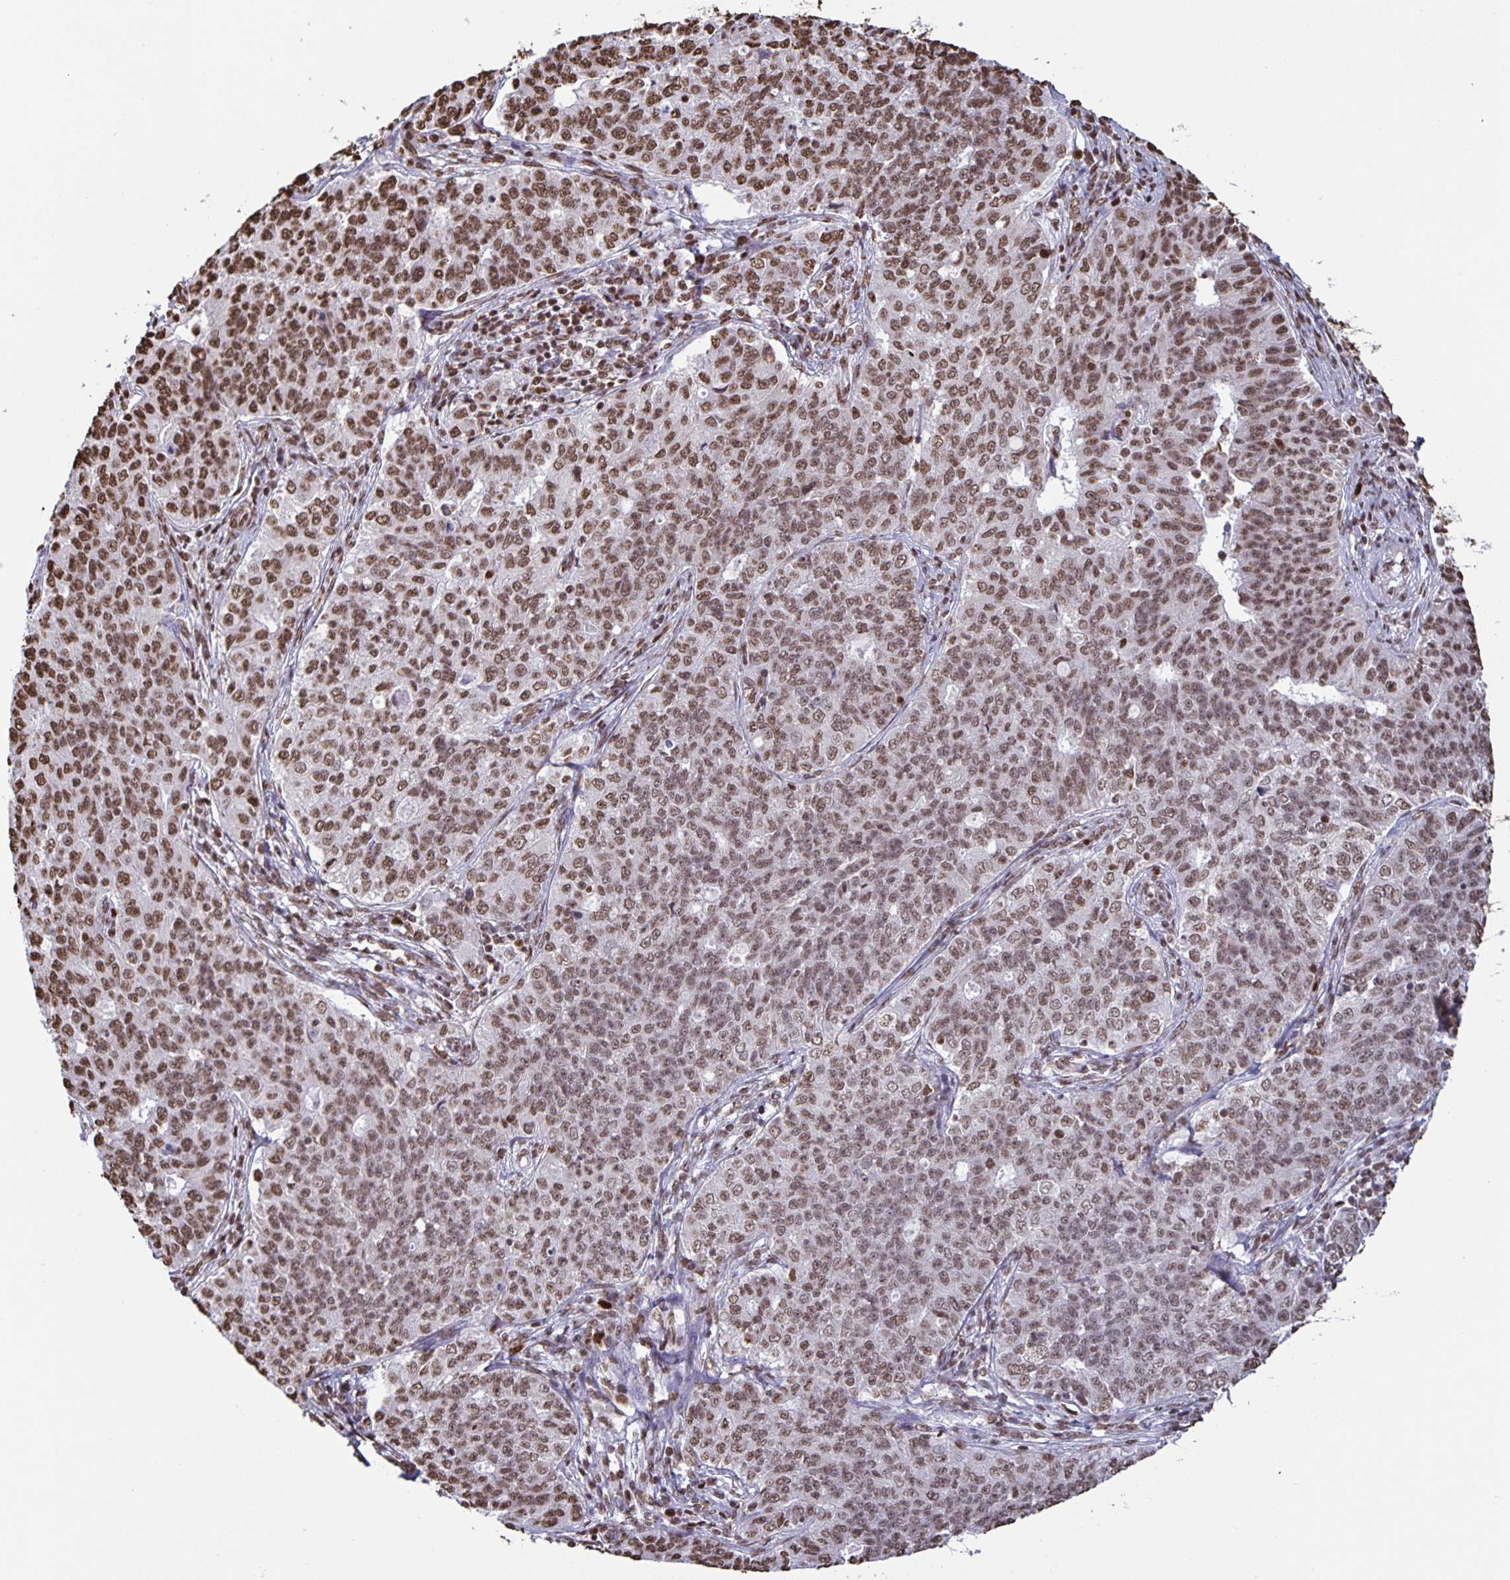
{"staining": {"intensity": "moderate", "quantity": ">75%", "location": "nuclear"}, "tissue": "endometrial cancer", "cell_type": "Tumor cells", "image_type": "cancer", "snomed": [{"axis": "morphology", "description": "Adenocarcinoma, NOS"}, {"axis": "topography", "description": "Endometrium"}], "caption": "A micrograph of endometrial adenocarcinoma stained for a protein reveals moderate nuclear brown staining in tumor cells.", "gene": "DUT", "patient": {"sex": "female", "age": 43}}